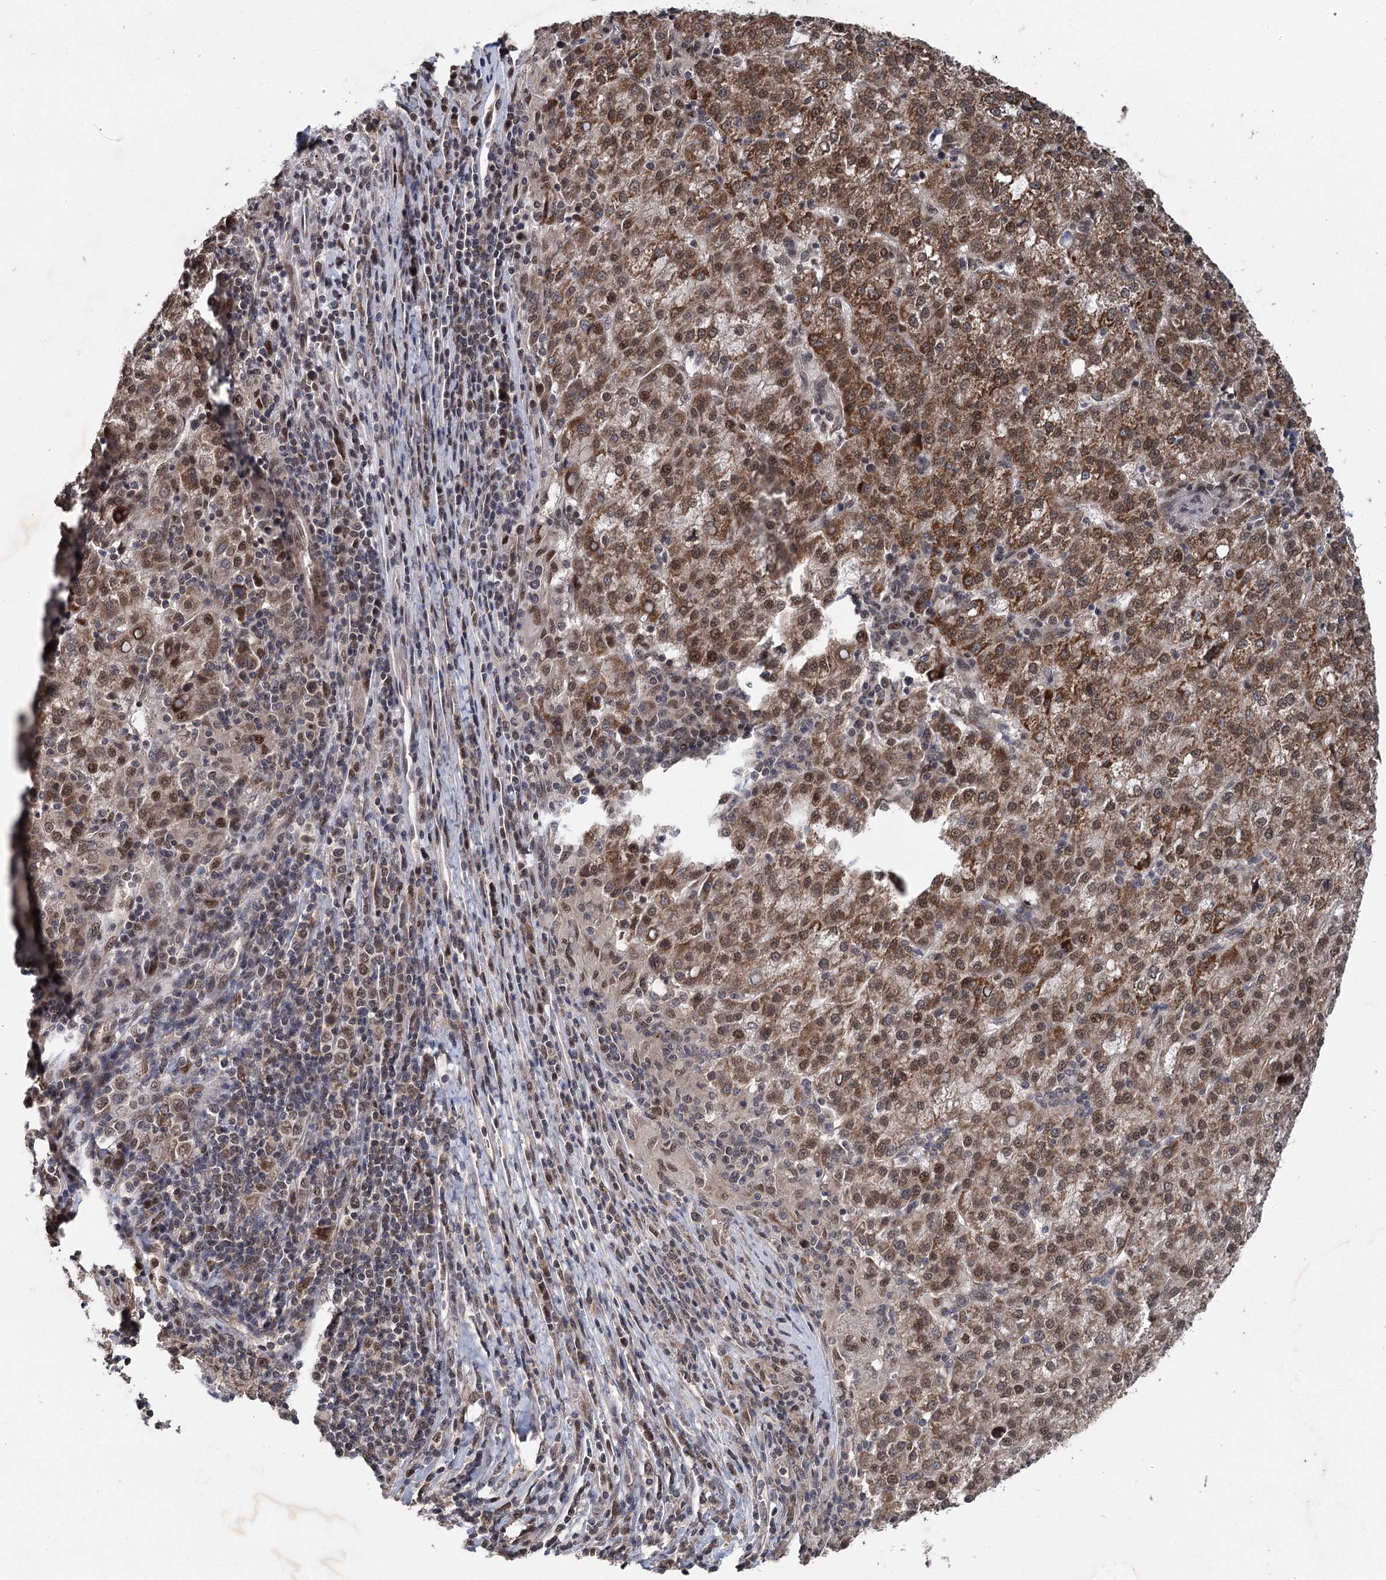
{"staining": {"intensity": "moderate", "quantity": ">75%", "location": "cytoplasmic/membranous,nuclear"}, "tissue": "liver cancer", "cell_type": "Tumor cells", "image_type": "cancer", "snomed": [{"axis": "morphology", "description": "Carcinoma, Hepatocellular, NOS"}, {"axis": "topography", "description": "Liver"}], "caption": "Hepatocellular carcinoma (liver) was stained to show a protein in brown. There is medium levels of moderate cytoplasmic/membranous and nuclear staining in approximately >75% of tumor cells.", "gene": "MYG1", "patient": {"sex": "female", "age": 58}}